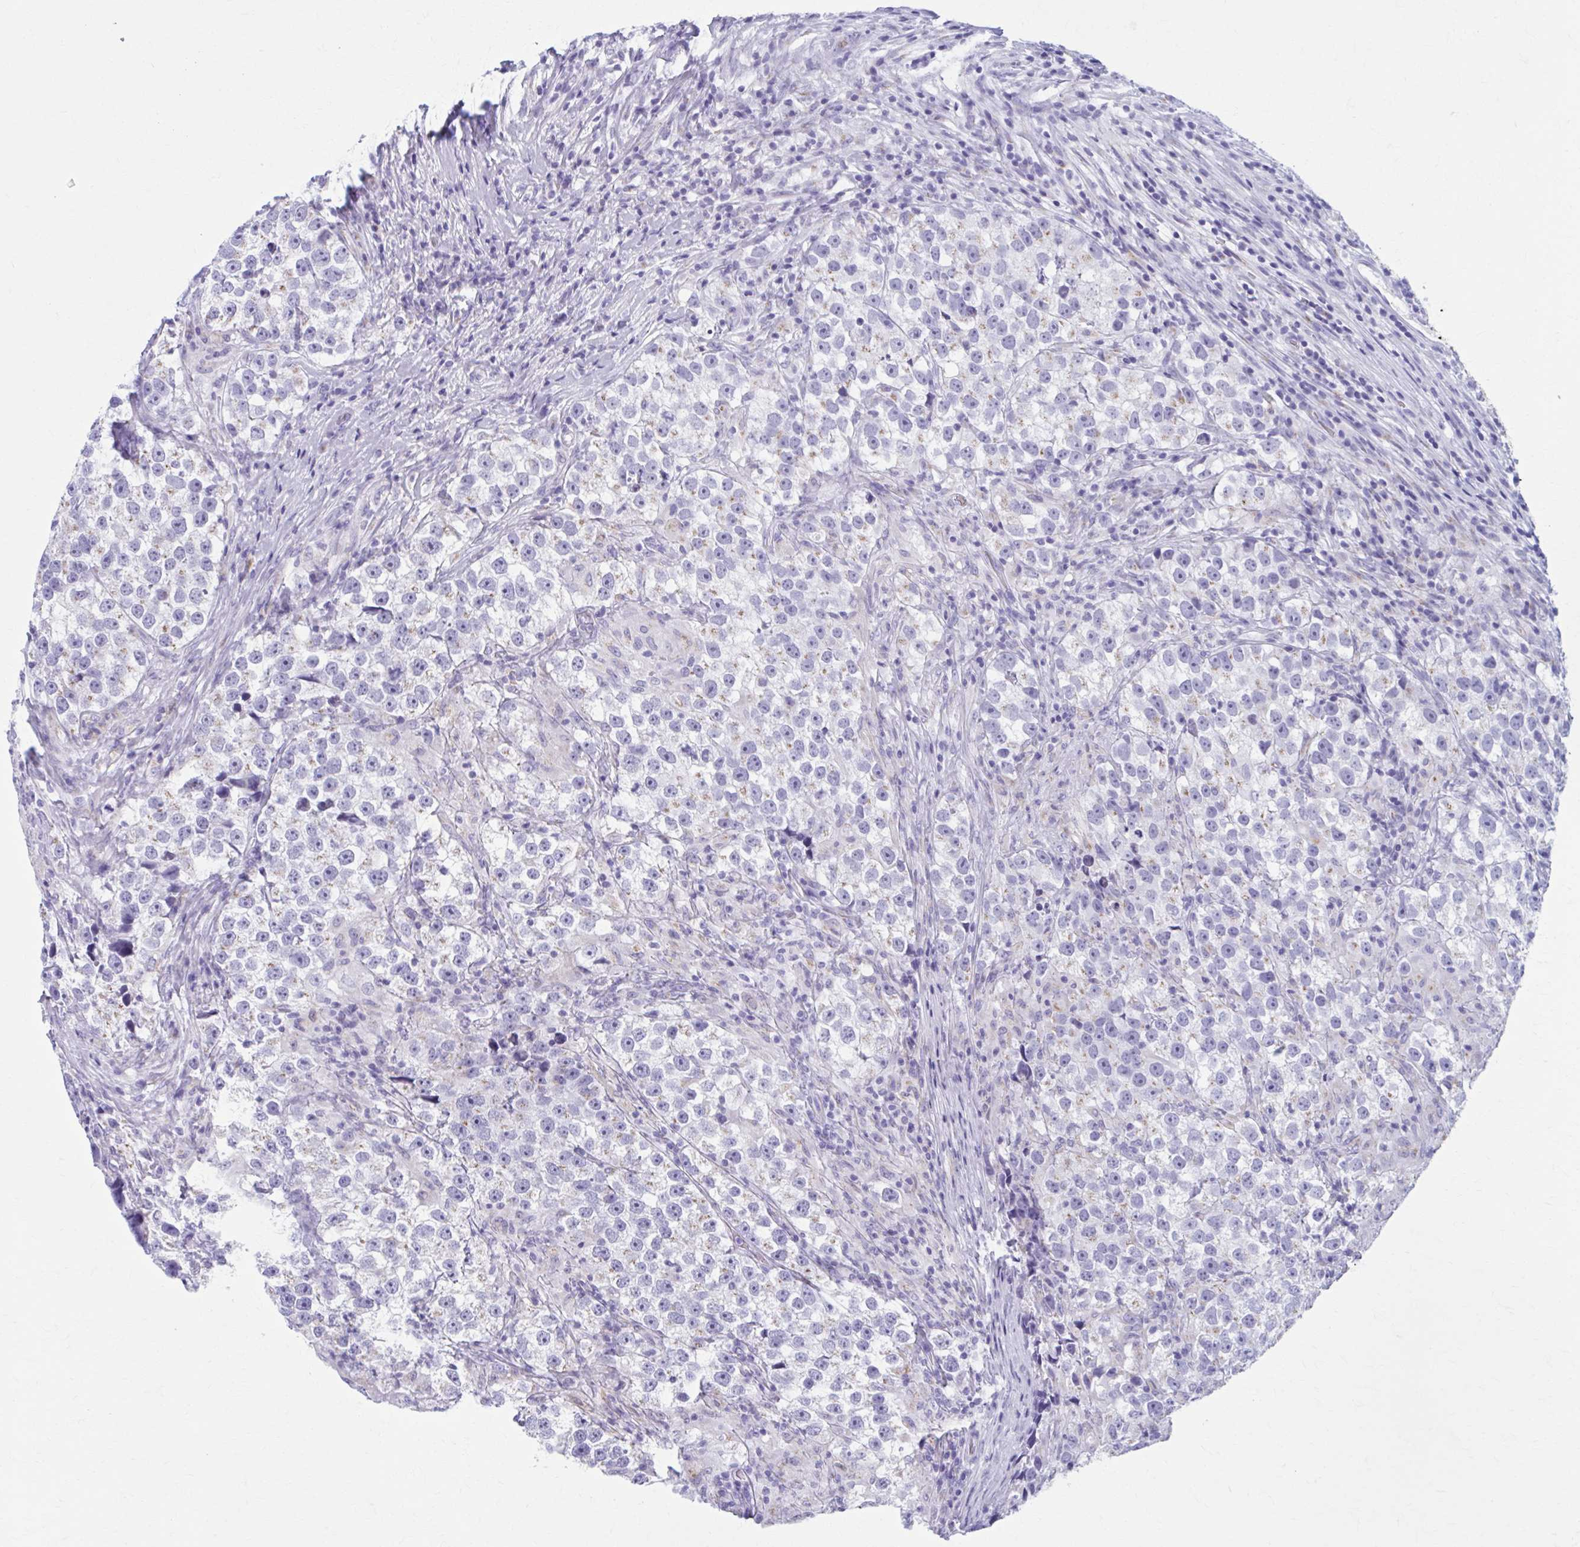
{"staining": {"intensity": "negative", "quantity": "none", "location": "none"}, "tissue": "testis cancer", "cell_type": "Tumor cells", "image_type": "cancer", "snomed": [{"axis": "morphology", "description": "Seminoma, NOS"}, {"axis": "topography", "description": "Testis"}], "caption": "Immunohistochemistry histopathology image of human testis cancer stained for a protein (brown), which reveals no positivity in tumor cells.", "gene": "KCNE2", "patient": {"sex": "male", "age": 46}}